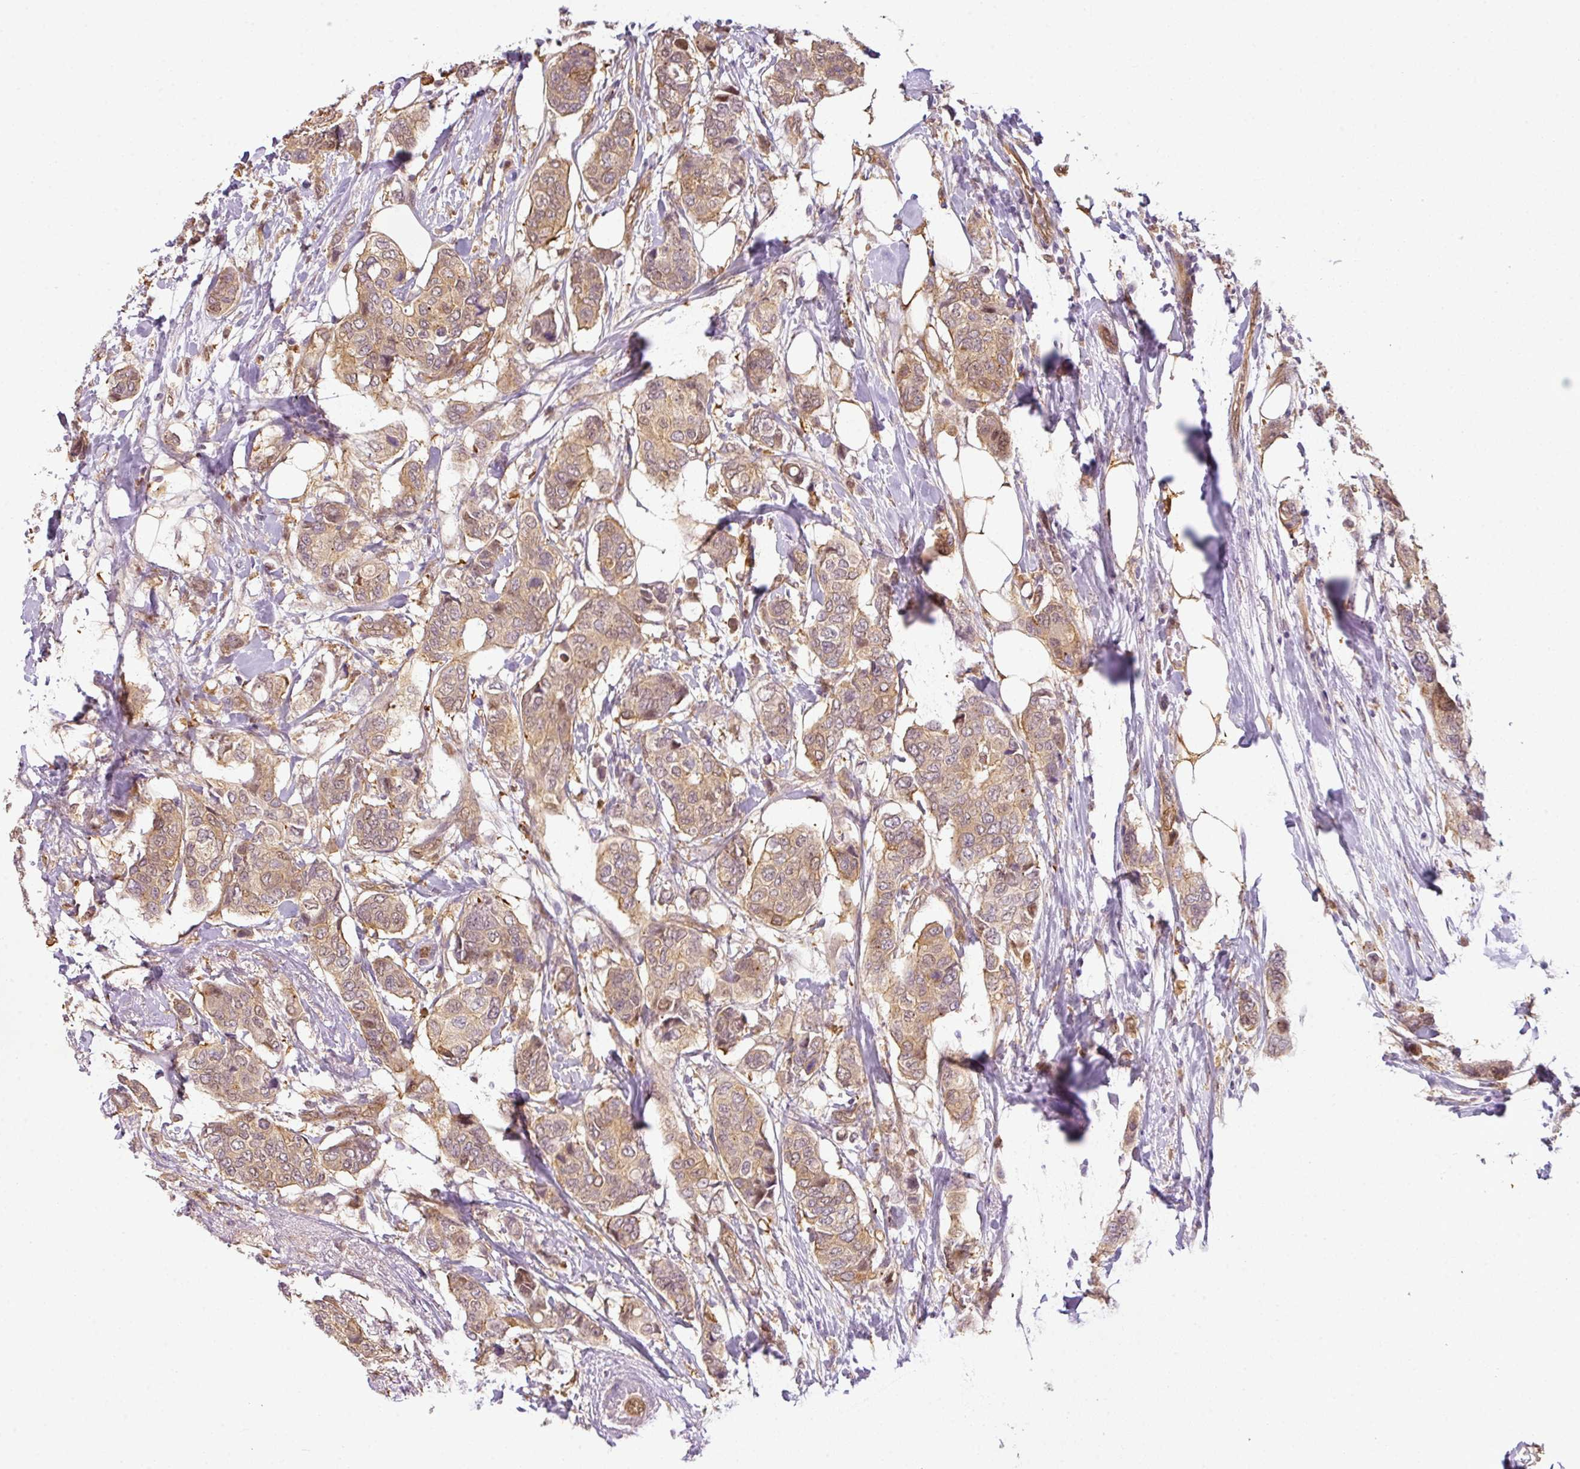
{"staining": {"intensity": "weak", "quantity": ">75%", "location": "cytoplasmic/membranous"}, "tissue": "breast cancer", "cell_type": "Tumor cells", "image_type": "cancer", "snomed": [{"axis": "morphology", "description": "Lobular carcinoma"}, {"axis": "topography", "description": "Breast"}], "caption": "A histopathology image of breast cancer stained for a protein exhibits weak cytoplasmic/membranous brown staining in tumor cells.", "gene": "ANKRD18A", "patient": {"sex": "female", "age": 51}}